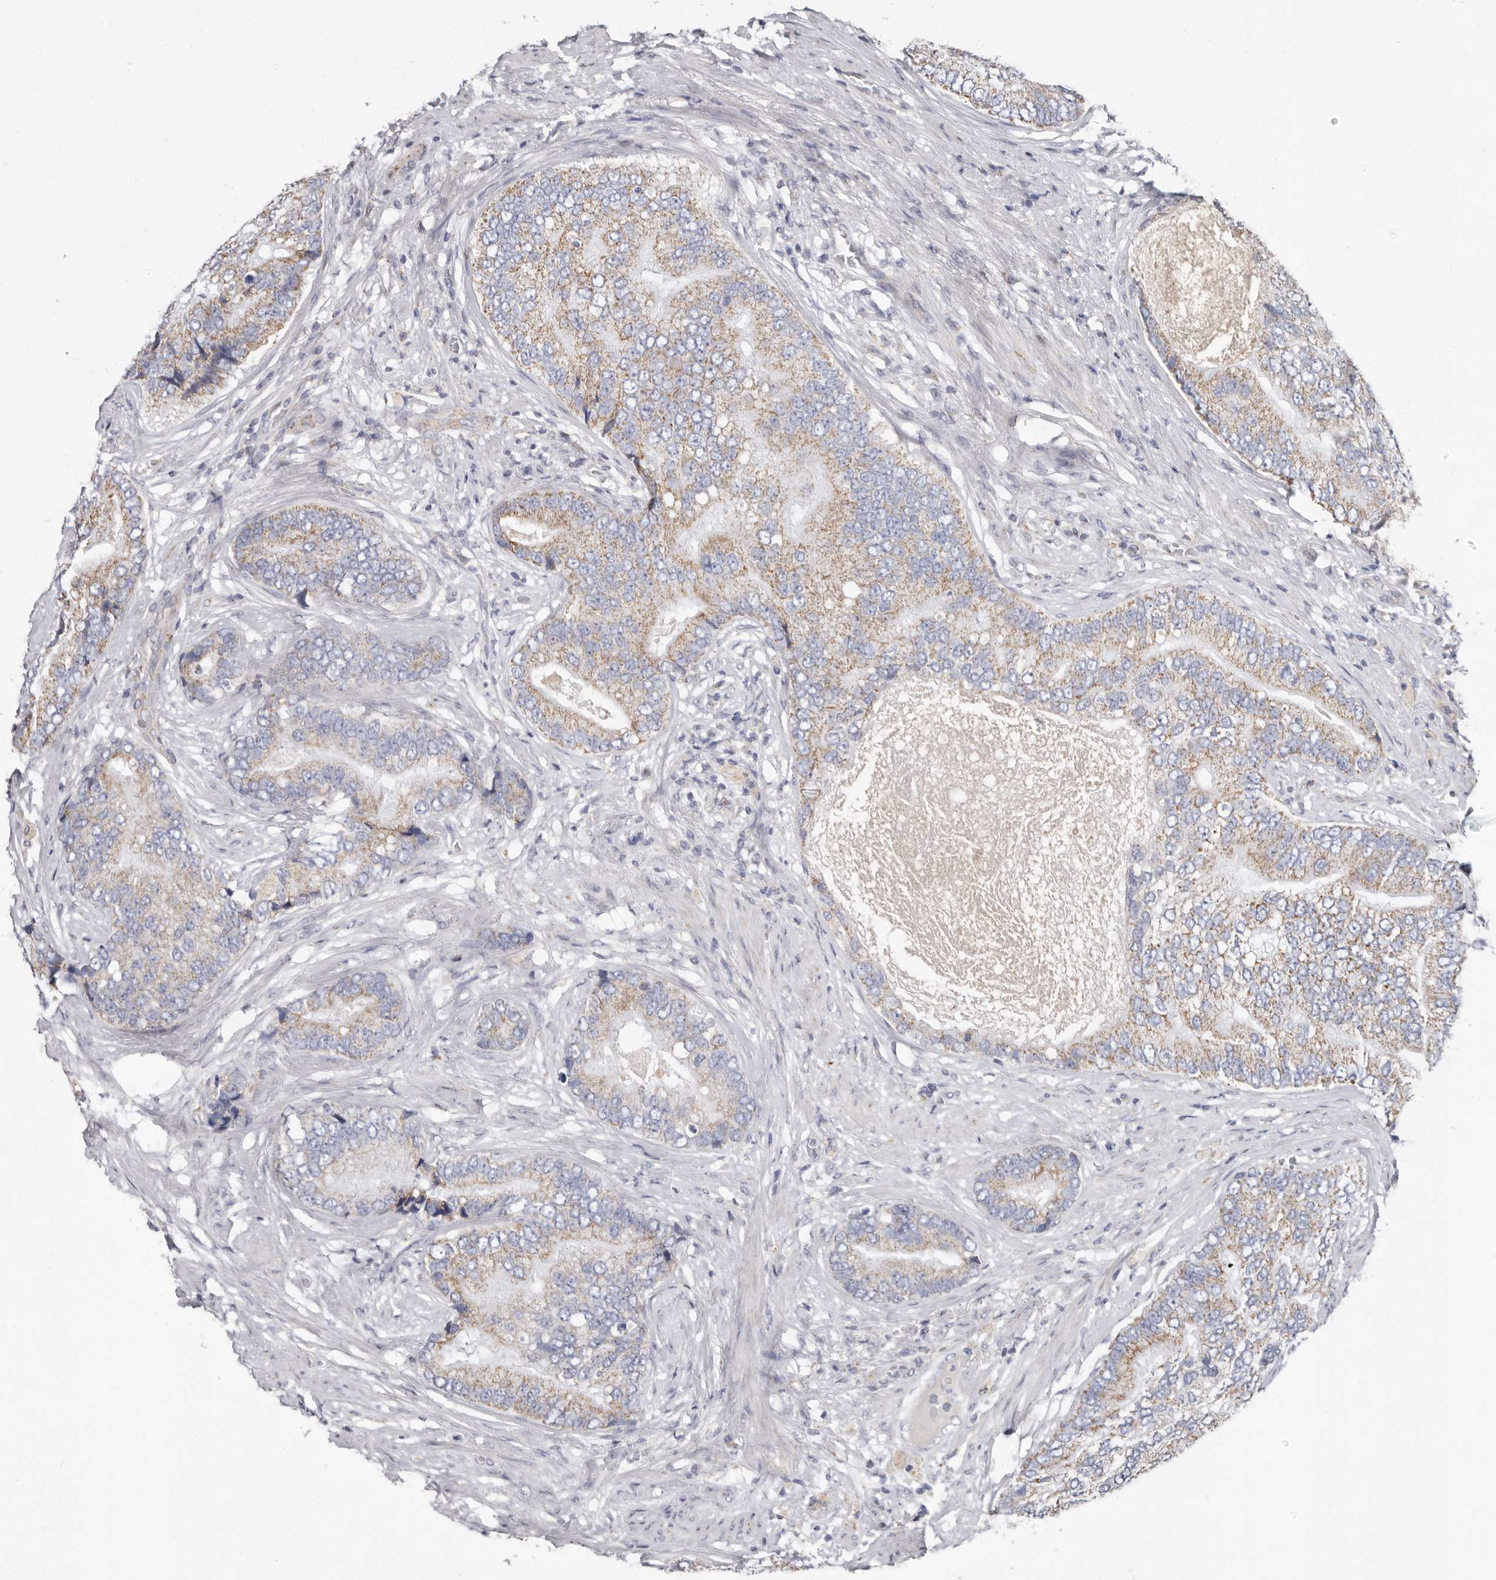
{"staining": {"intensity": "weak", "quantity": ">75%", "location": "cytoplasmic/membranous"}, "tissue": "prostate cancer", "cell_type": "Tumor cells", "image_type": "cancer", "snomed": [{"axis": "morphology", "description": "Adenocarcinoma, High grade"}, {"axis": "topography", "description": "Prostate"}], "caption": "Weak cytoplasmic/membranous protein positivity is present in about >75% of tumor cells in high-grade adenocarcinoma (prostate). Using DAB (3,3'-diaminobenzidine) (brown) and hematoxylin (blue) stains, captured at high magnification using brightfield microscopy.", "gene": "RSPO2", "patient": {"sex": "male", "age": 70}}